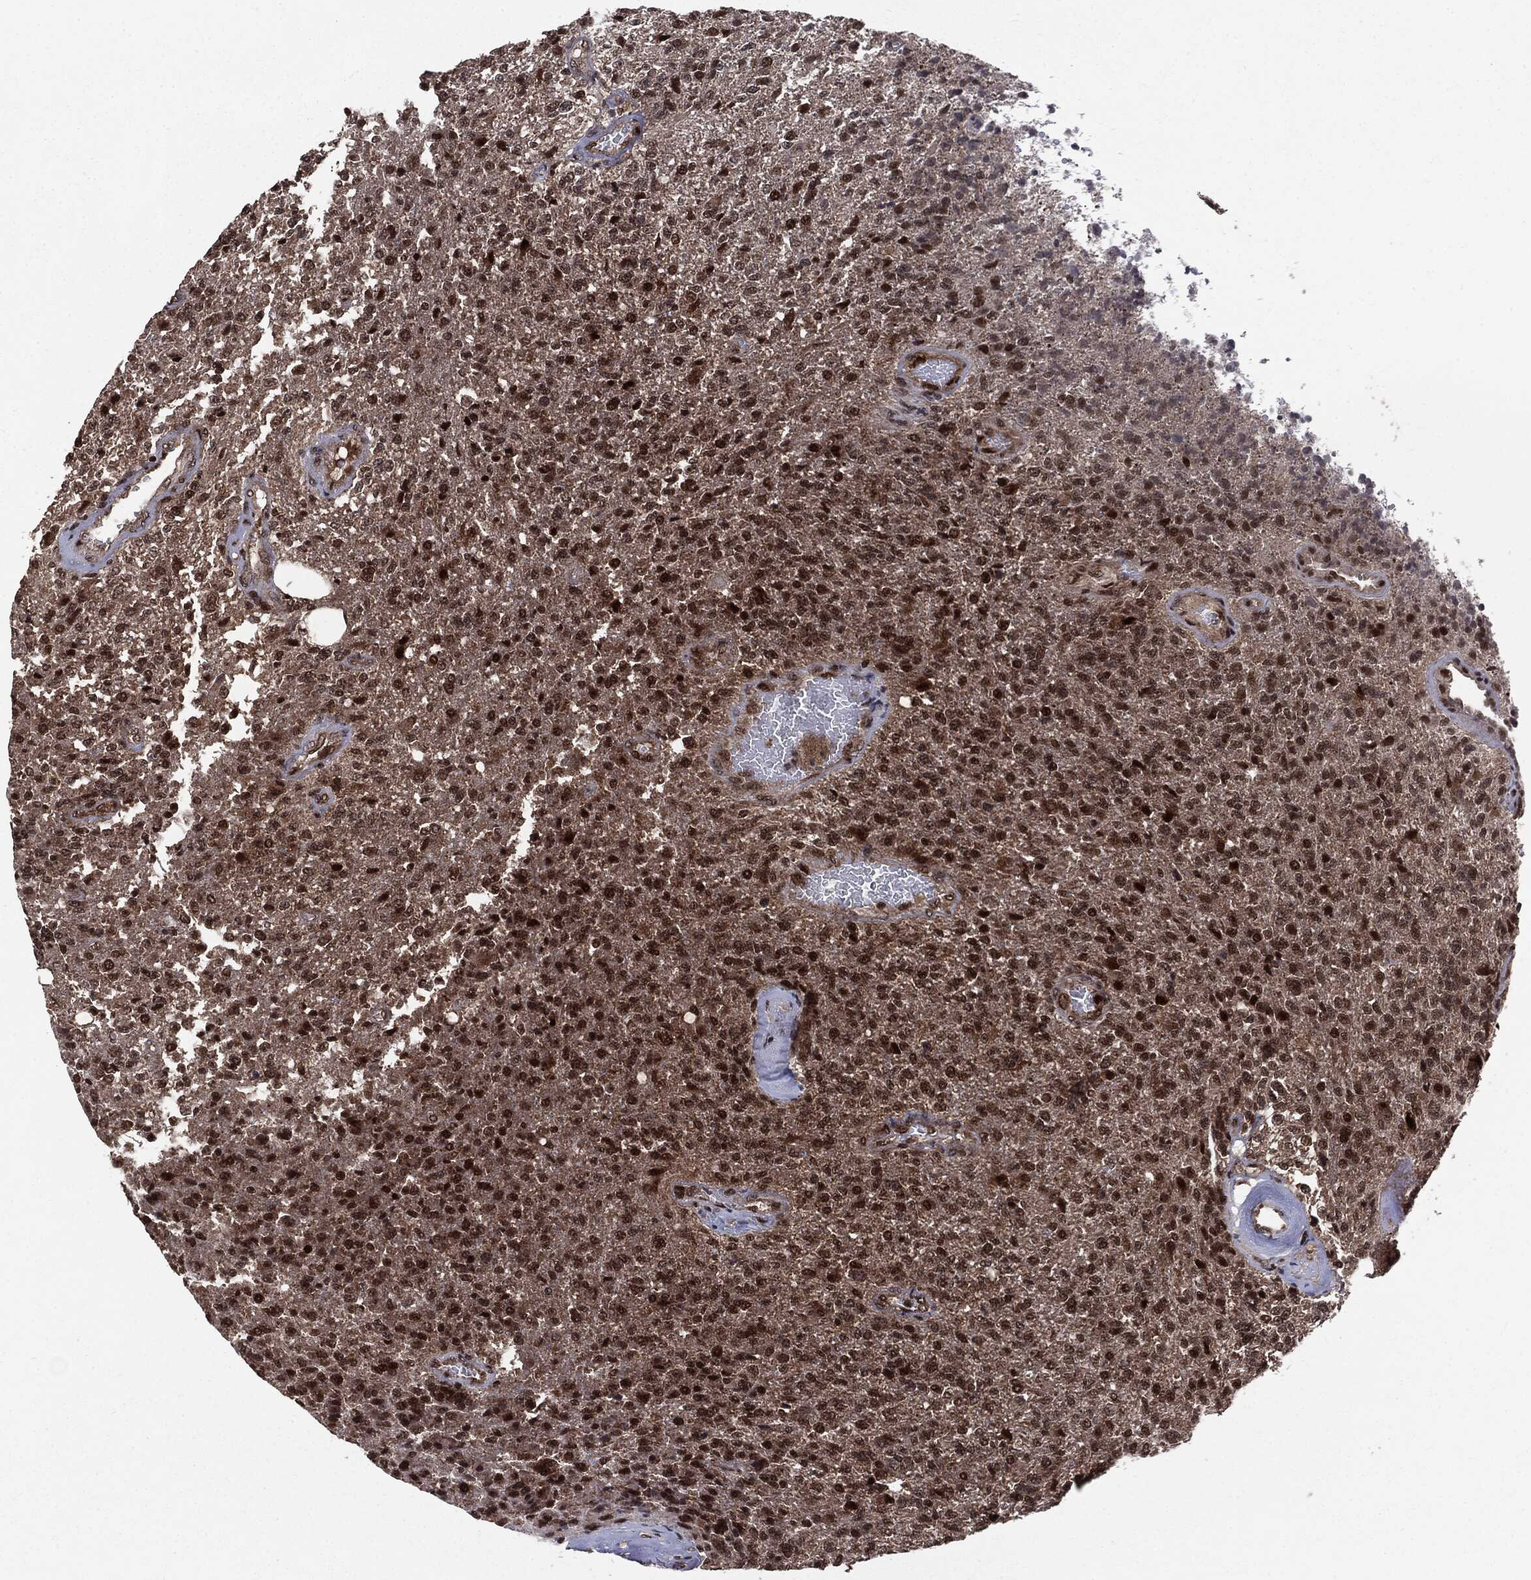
{"staining": {"intensity": "strong", "quantity": ">75%", "location": "nuclear"}, "tissue": "glioma", "cell_type": "Tumor cells", "image_type": "cancer", "snomed": [{"axis": "morphology", "description": "Glioma, malignant, High grade"}, {"axis": "topography", "description": "Brain"}], "caption": "Glioma stained with a protein marker exhibits strong staining in tumor cells.", "gene": "PTPA", "patient": {"sex": "male", "age": 56}}